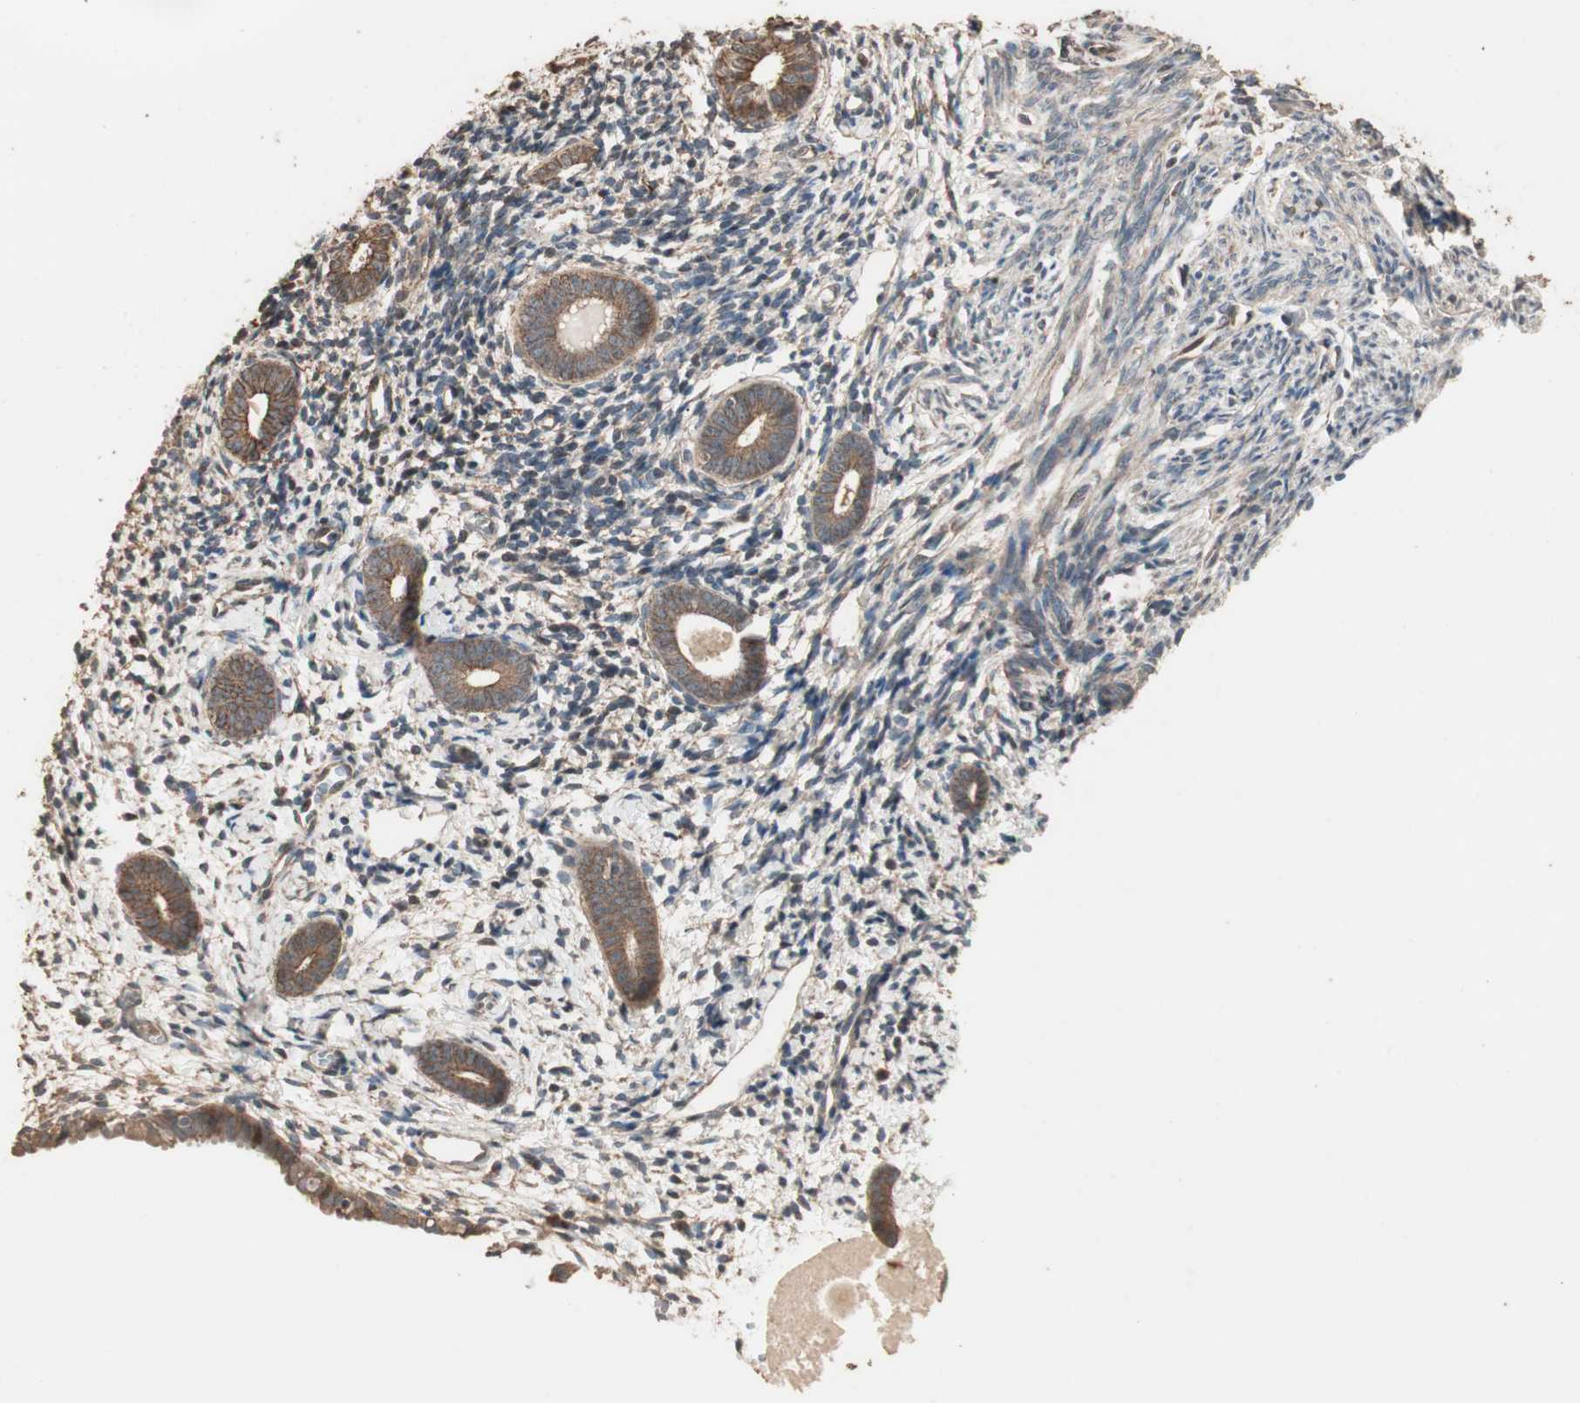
{"staining": {"intensity": "moderate", "quantity": ">75%", "location": "cytoplasmic/membranous"}, "tissue": "endometrium", "cell_type": "Cells in endometrial stroma", "image_type": "normal", "snomed": [{"axis": "morphology", "description": "Normal tissue, NOS"}, {"axis": "topography", "description": "Endometrium"}], "caption": "Cells in endometrial stroma display medium levels of moderate cytoplasmic/membranous positivity in approximately >75% of cells in normal endometrium.", "gene": "USP20", "patient": {"sex": "female", "age": 71}}